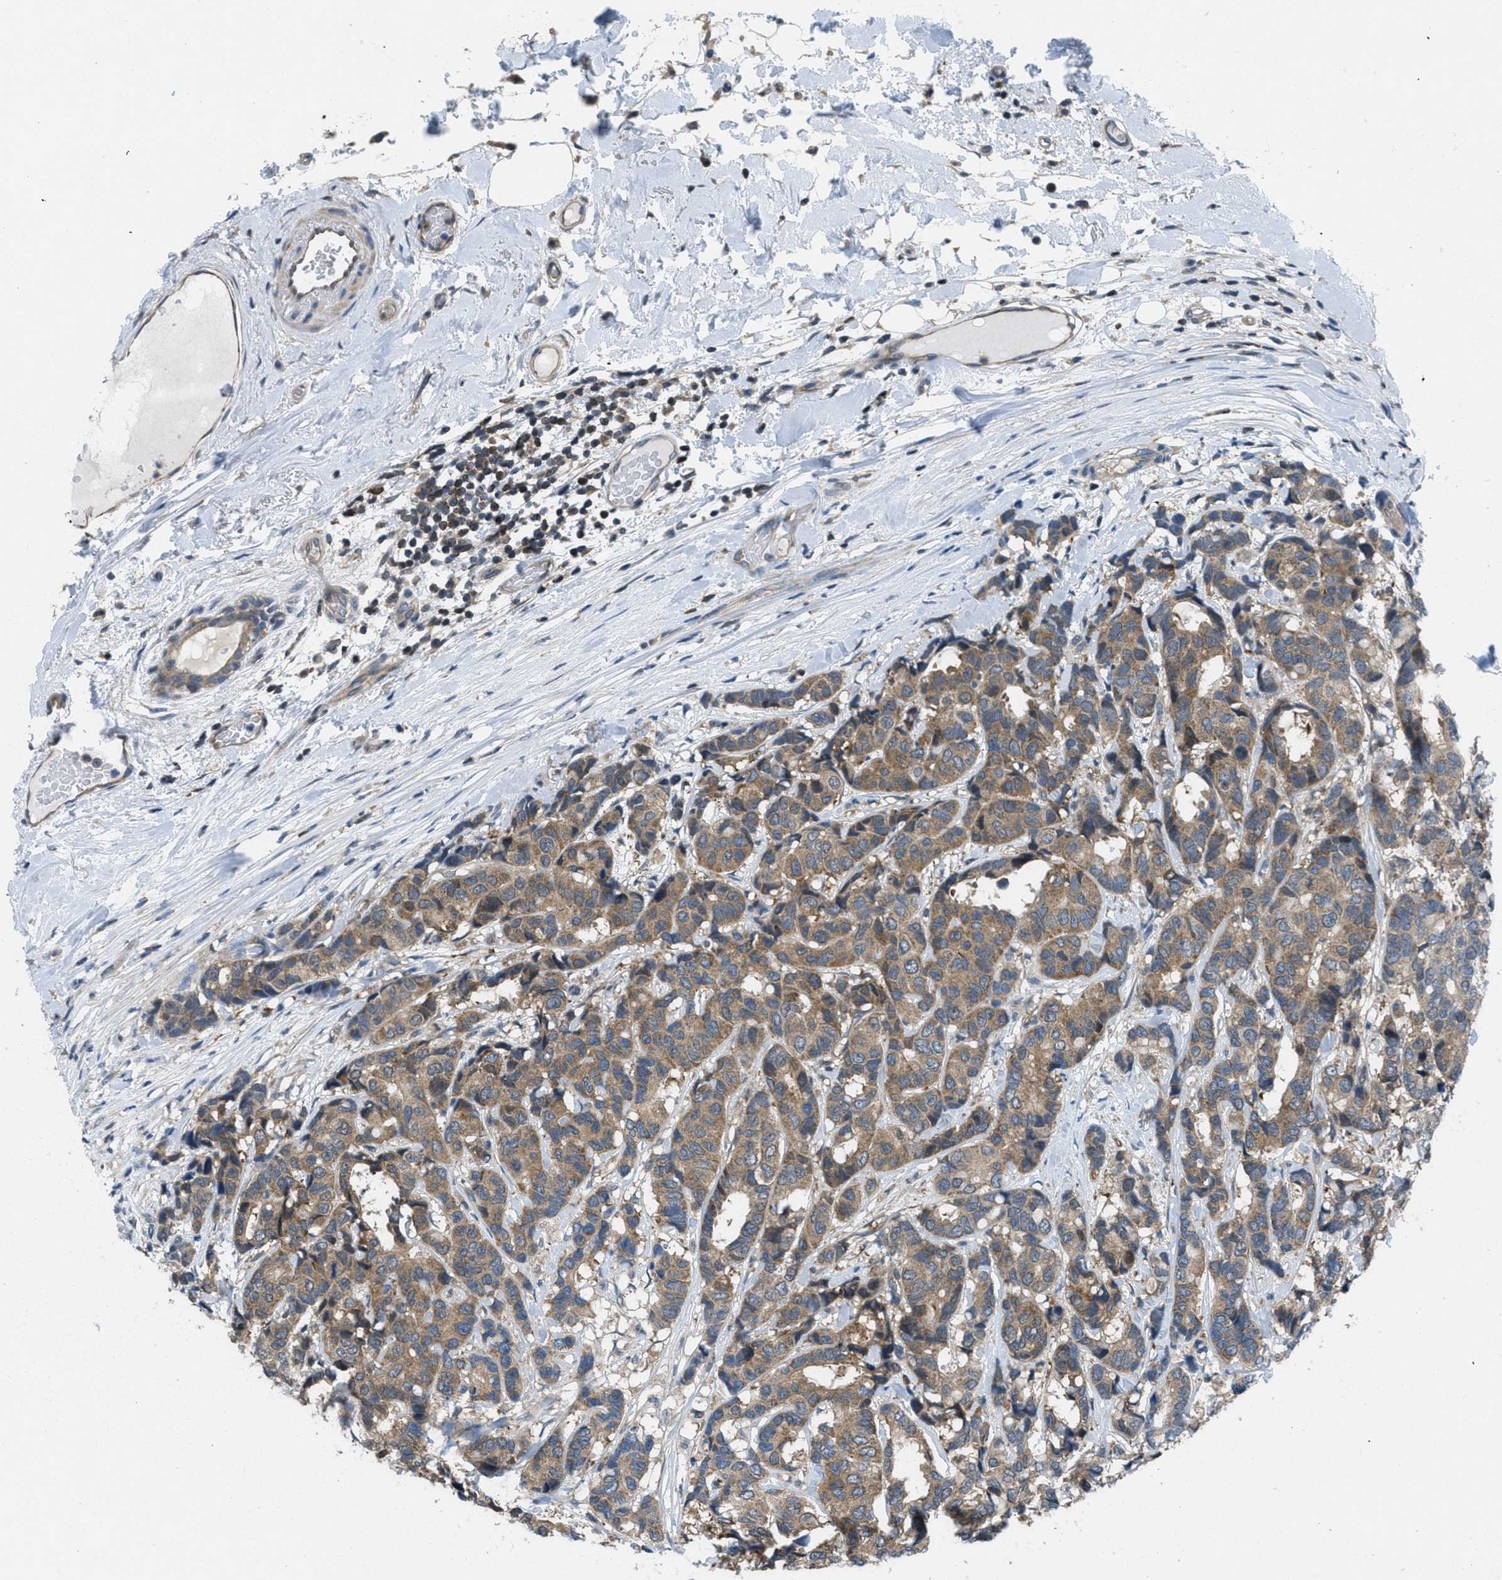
{"staining": {"intensity": "moderate", "quantity": ">75%", "location": "cytoplasmic/membranous"}, "tissue": "breast cancer", "cell_type": "Tumor cells", "image_type": "cancer", "snomed": [{"axis": "morphology", "description": "Duct carcinoma"}, {"axis": "topography", "description": "Breast"}], "caption": "Immunohistochemistry (IHC) histopathology image of neoplastic tissue: breast cancer stained using IHC demonstrates medium levels of moderate protein expression localized specifically in the cytoplasmic/membranous of tumor cells, appearing as a cytoplasmic/membranous brown color.", "gene": "PIP5K1C", "patient": {"sex": "female", "age": 87}}